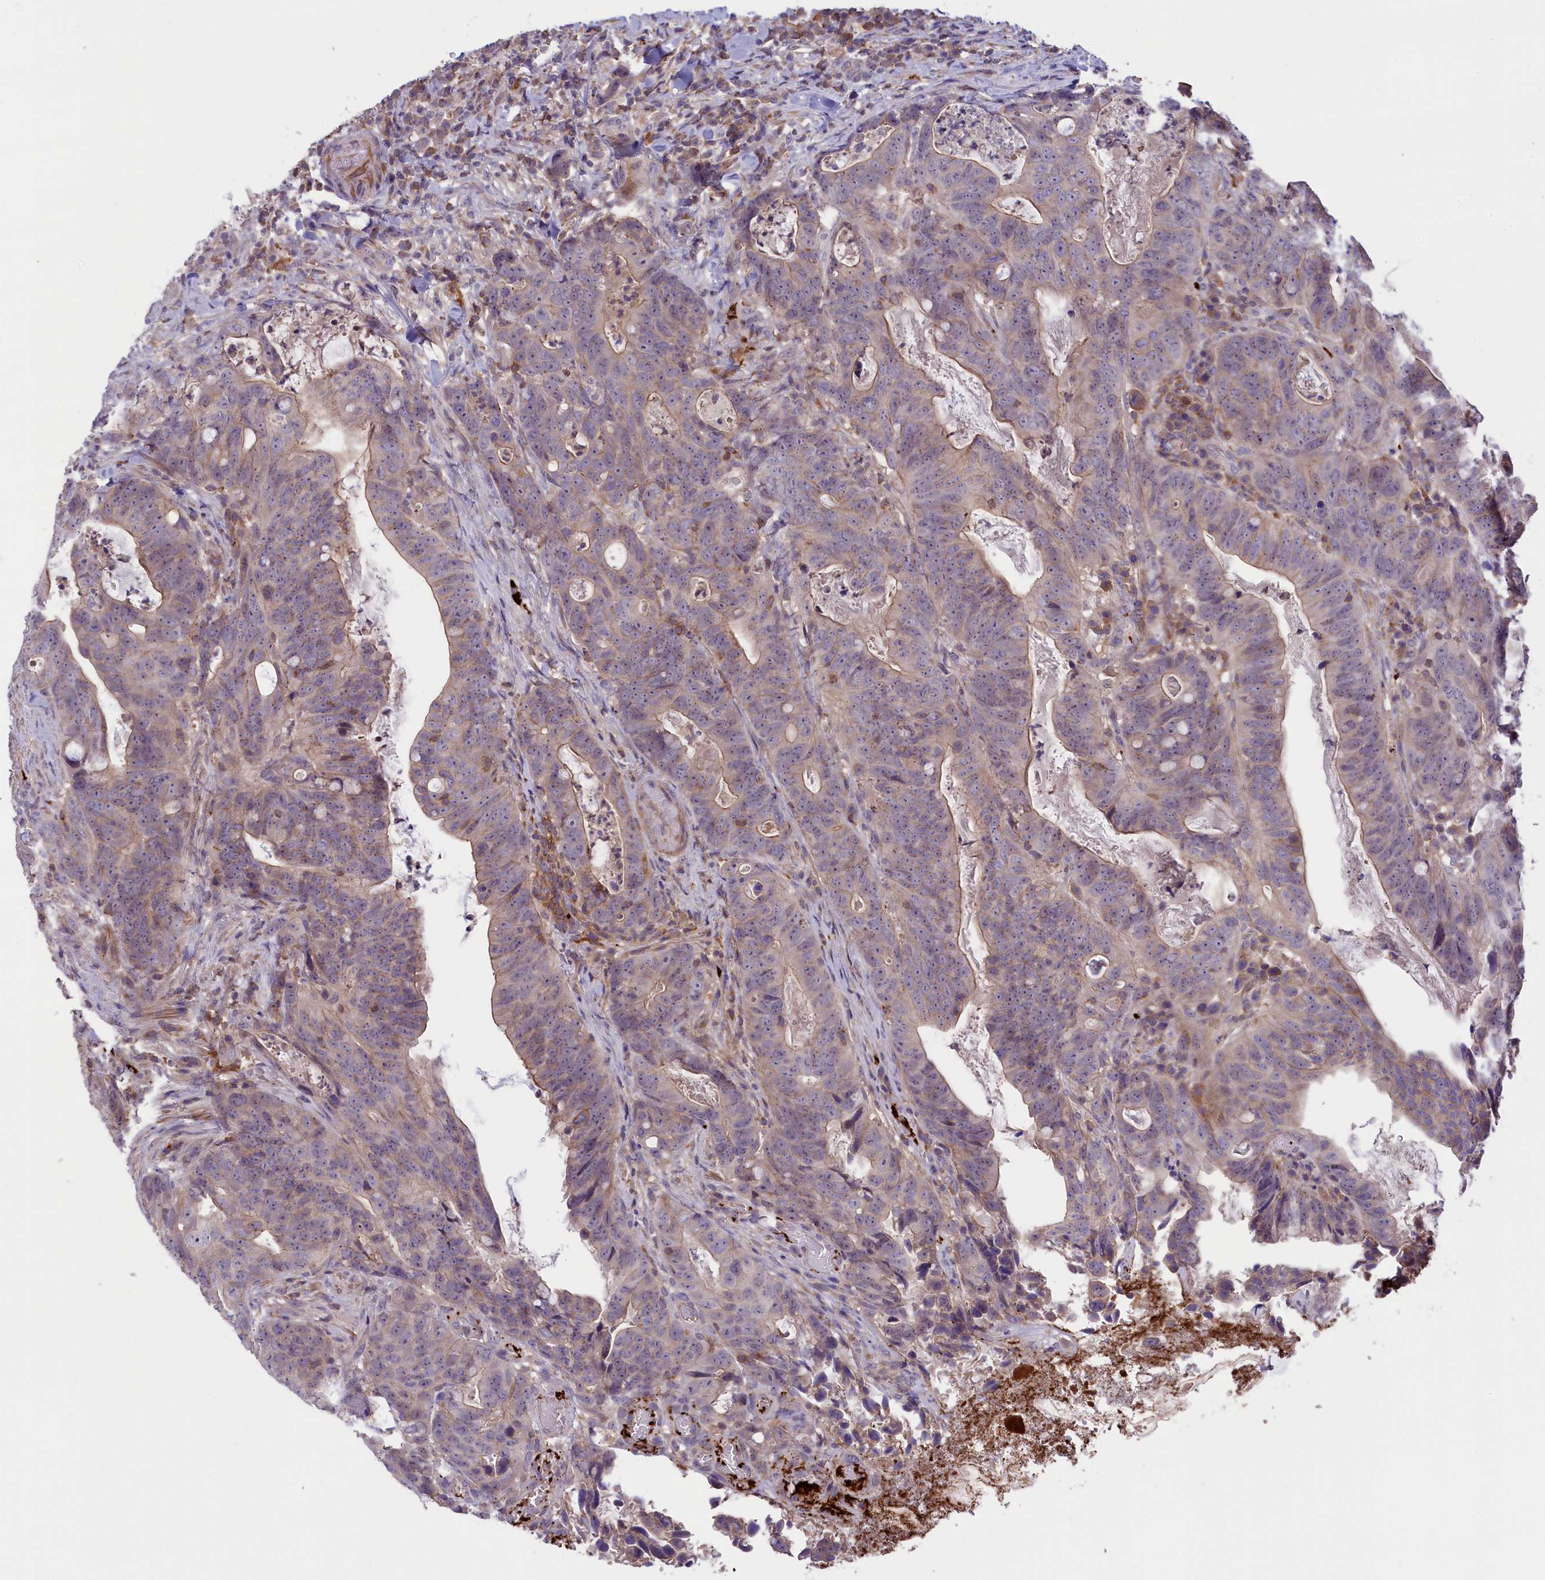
{"staining": {"intensity": "weak", "quantity": ">75%", "location": "cytoplasmic/membranous"}, "tissue": "colorectal cancer", "cell_type": "Tumor cells", "image_type": "cancer", "snomed": [{"axis": "morphology", "description": "Adenocarcinoma, NOS"}, {"axis": "topography", "description": "Colon"}], "caption": "IHC image of human adenocarcinoma (colorectal) stained for a protein (brown), which shows low levels of weak cytoplasmic/membranous expression in approximately >75% of tumor cells.", "gene": "HEATR3", "patient": {"sex": "female", "age": 82}}